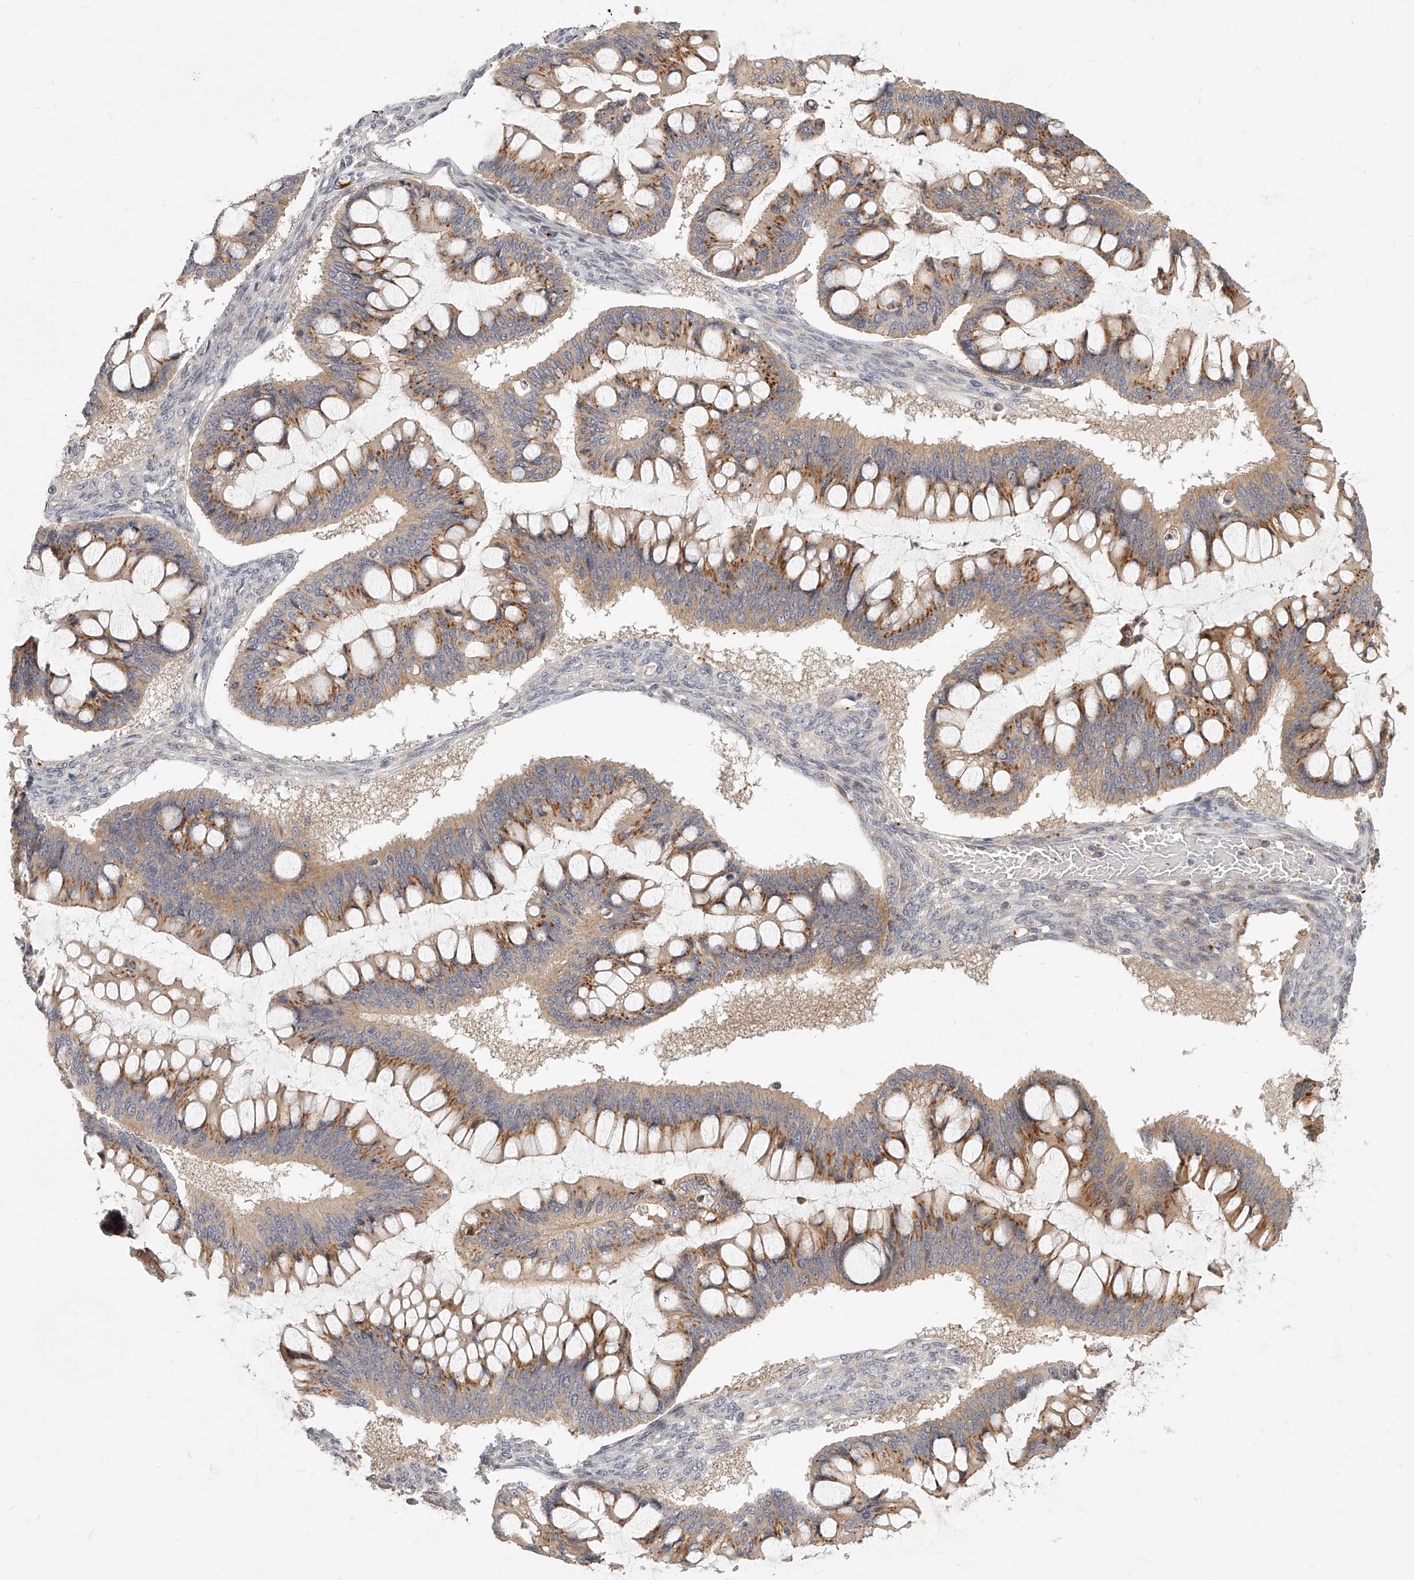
{"staining": {"intensity": "moderate", "quantity": ">75%", "location": "cytoplasmic/membranous"}, "tissue": "ovarian cancer", "cell_type": "Tumor cells", "image_type": "cancer", "snomed": [{"axis": "morphology", "description": "Cystadenocarcinoma, mucinous, NOS"}, {"axis": "topography", "description": "Ovary"}], "caption": "This histopathology image exhibits ovarian cancer stained with immunohistochemistry (IHC) to label a protein in brown. The cytoplasmic/membranous of tumor cells show moderate positivity for the protein. Nuclei are counter-stained blue.", "gene": "SLC37A1", "patient": {"sex": "female", "age": 73}}